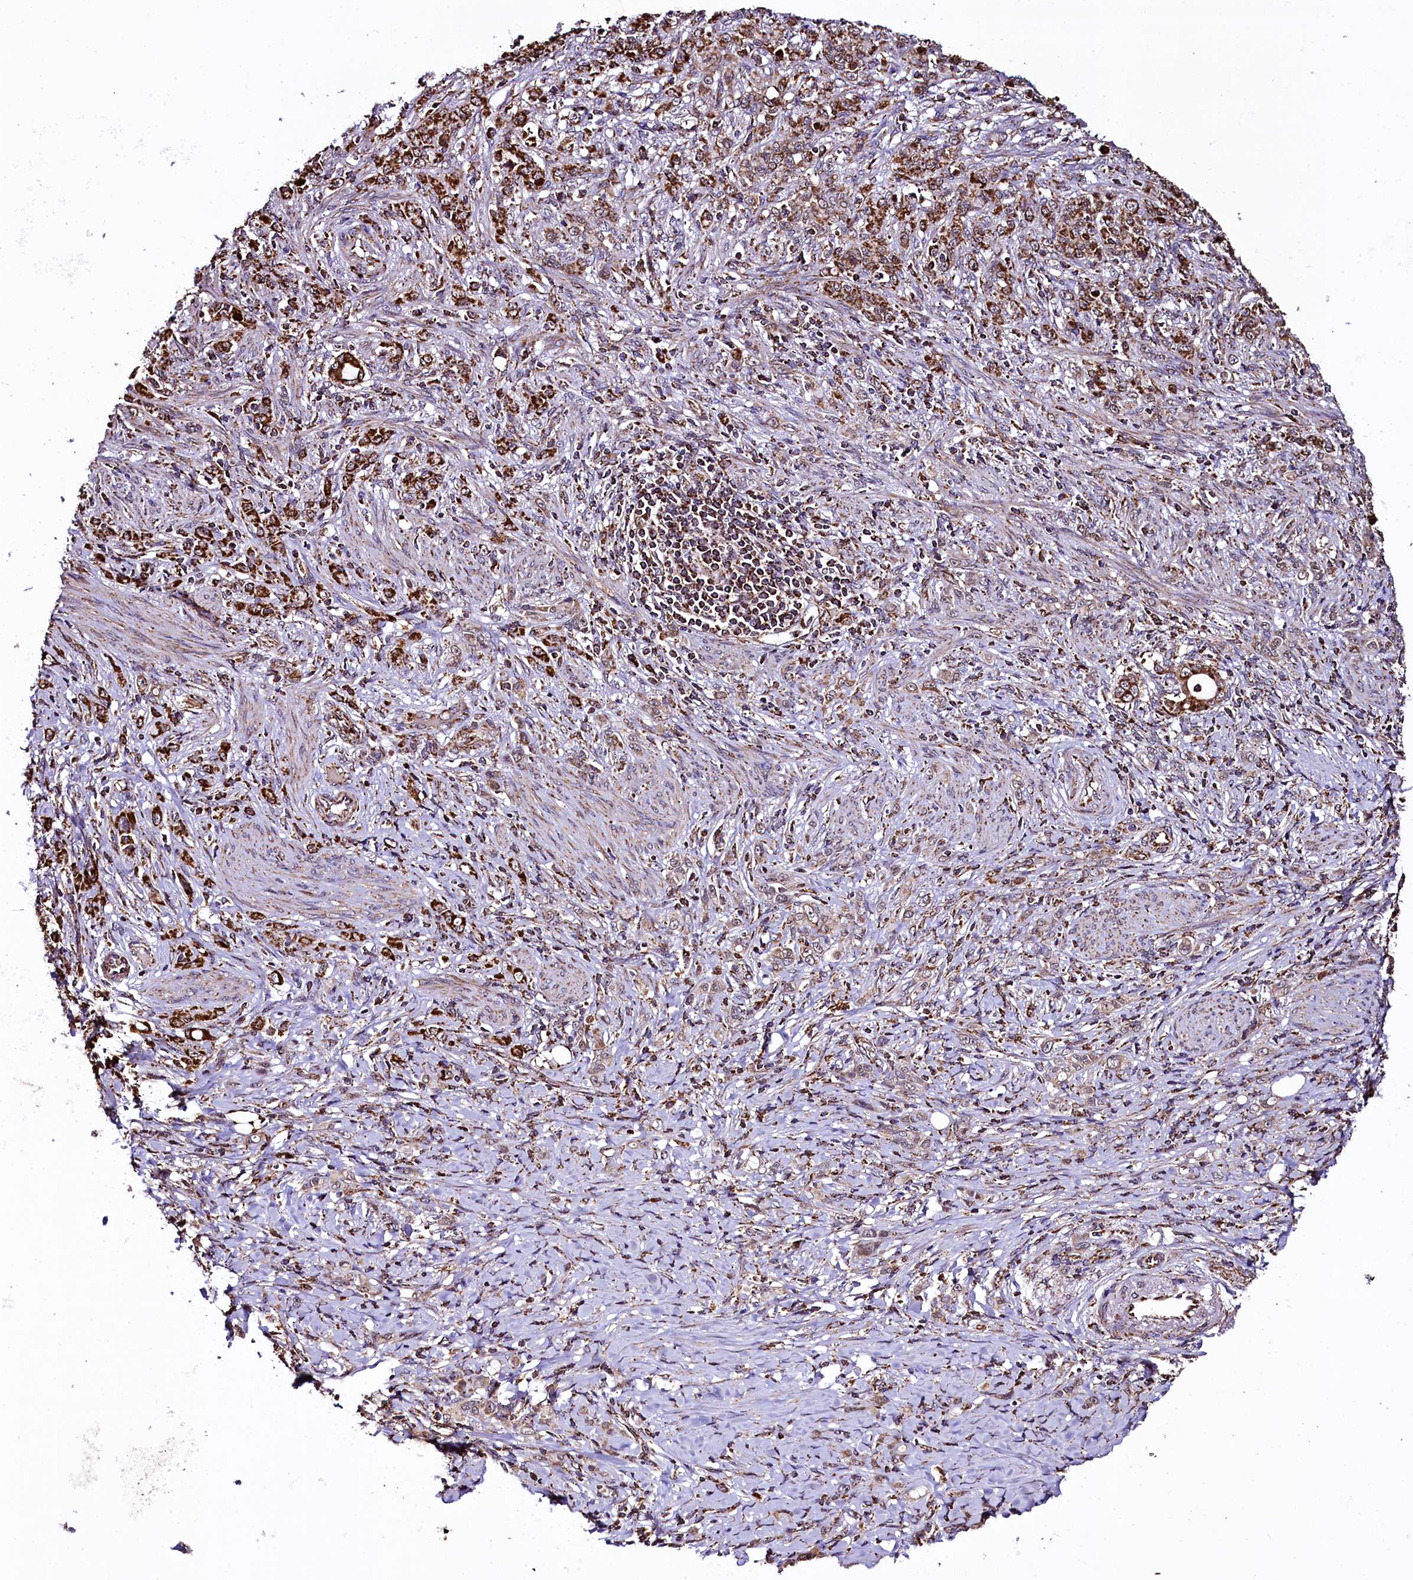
{"staining": {"intensity": "strong", "quantity": ">75%", "location": "cytoplasmic/membranous"}, "tissue": "stomach cancer", "cell_type": "Tumor cells", "image_type": "cancer", "snomed": [{"axis": "morphology", "description": "Adenocarcinoma, NOS"}, {"axis": "topography", "description": "Stomach"}], "caption": "Brown immunohistochemical staining in stomach adenocarcinoma displays strong cytoplasmic/membranous staining in approximately >75% of tumor cells. (Stains: DAB in brown, nuclei in blue, Microscopy: brightfield microscopy at high magnification).", "gene": "KLC2", "patient": {"sex": "female", "age": 79}}